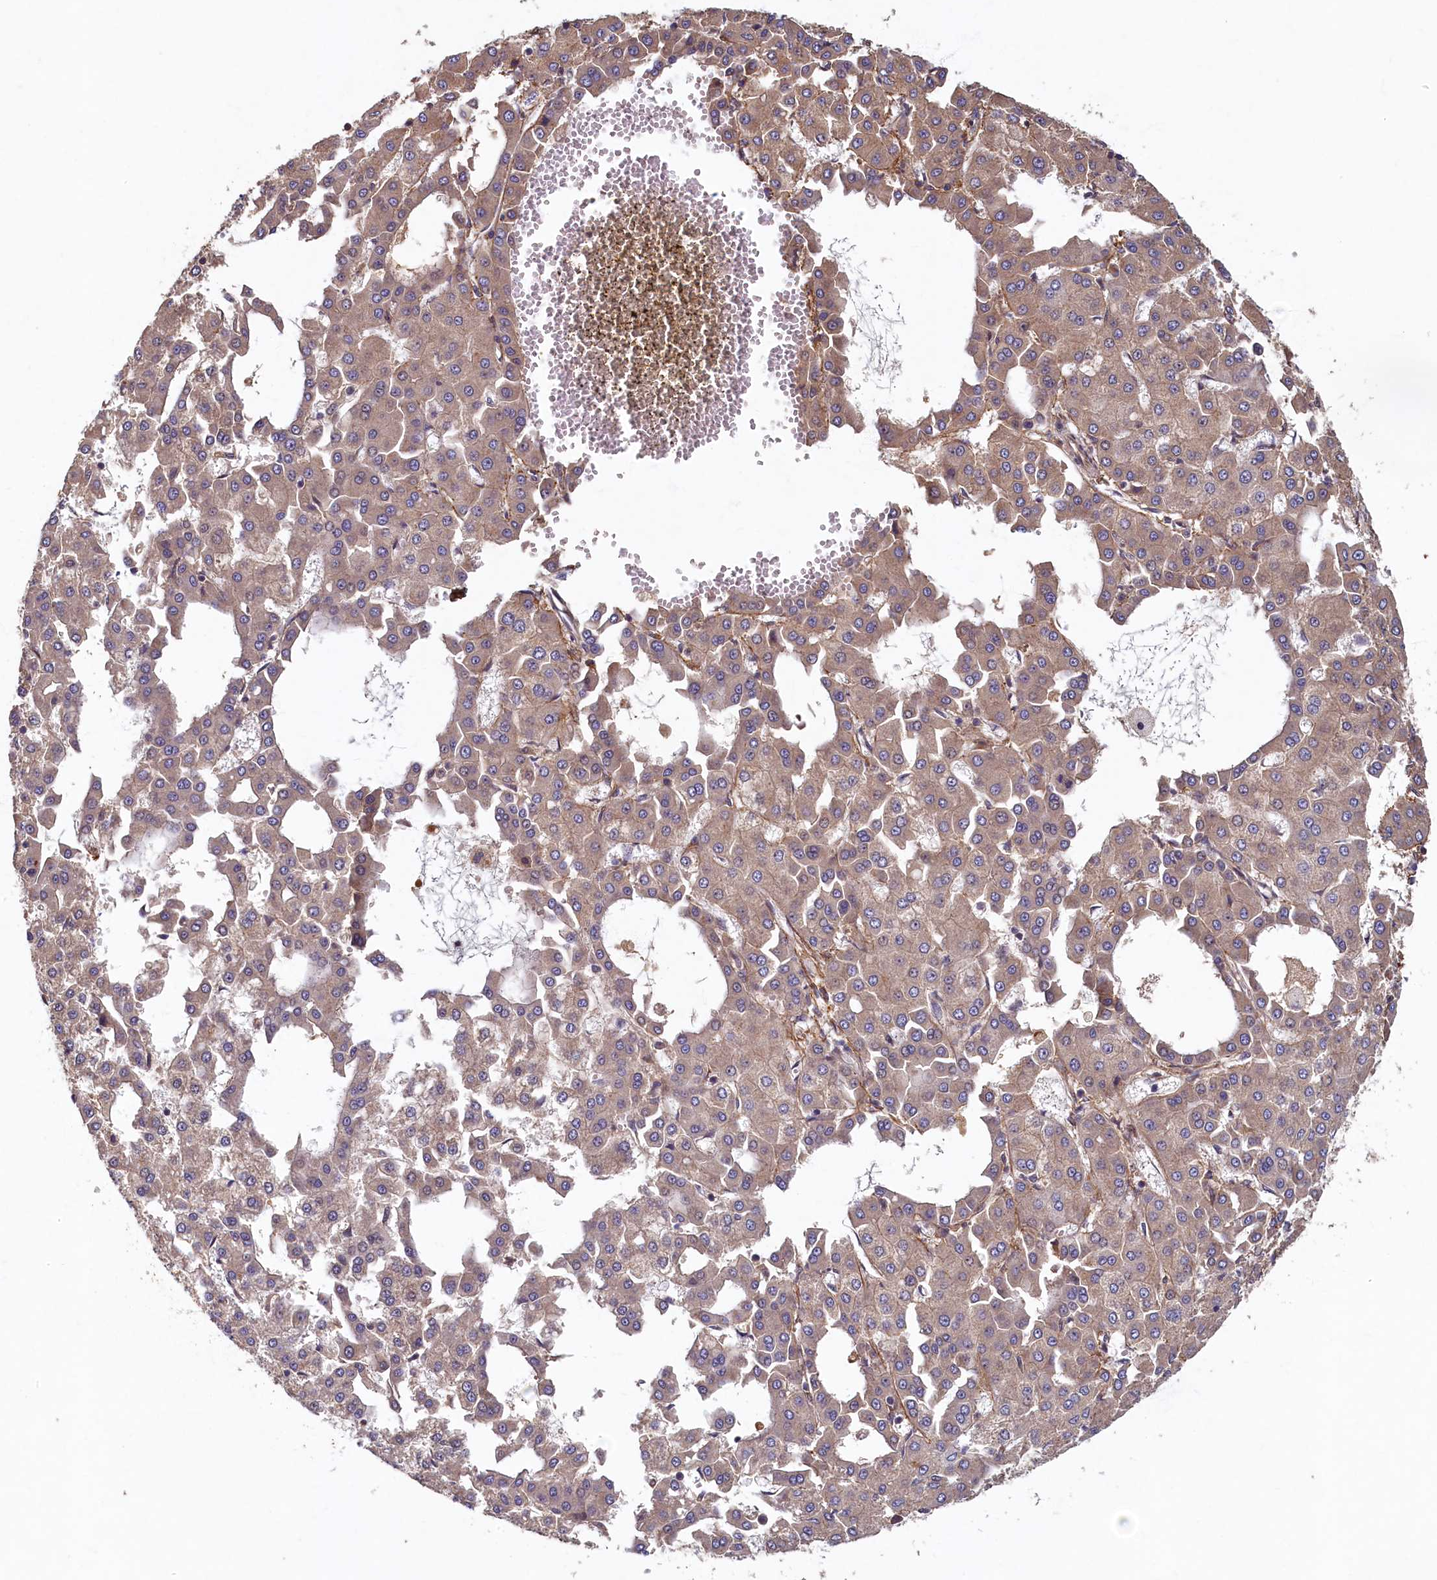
{"staining": {"intensity": "weak", "quantity": "25%-75%", "location": "cytoplasmic/membranous"}, "tissue": "liver cancer", "cell_type": "Tumor cells", "image_type": "cancer", "snomed": [{"axis": "morphology", "description": "Carcinoma, Hepatocellular, NOS"}, {"axis": "topography", "description": "Liver"}], "caption": "A micrograph of liver cancer stained for a protein exhibits weak cytoplasmic/membranous brown staining in tumor cells.", "gene": "LCMT2", "patient": {"sex": "male", "age": 47}}